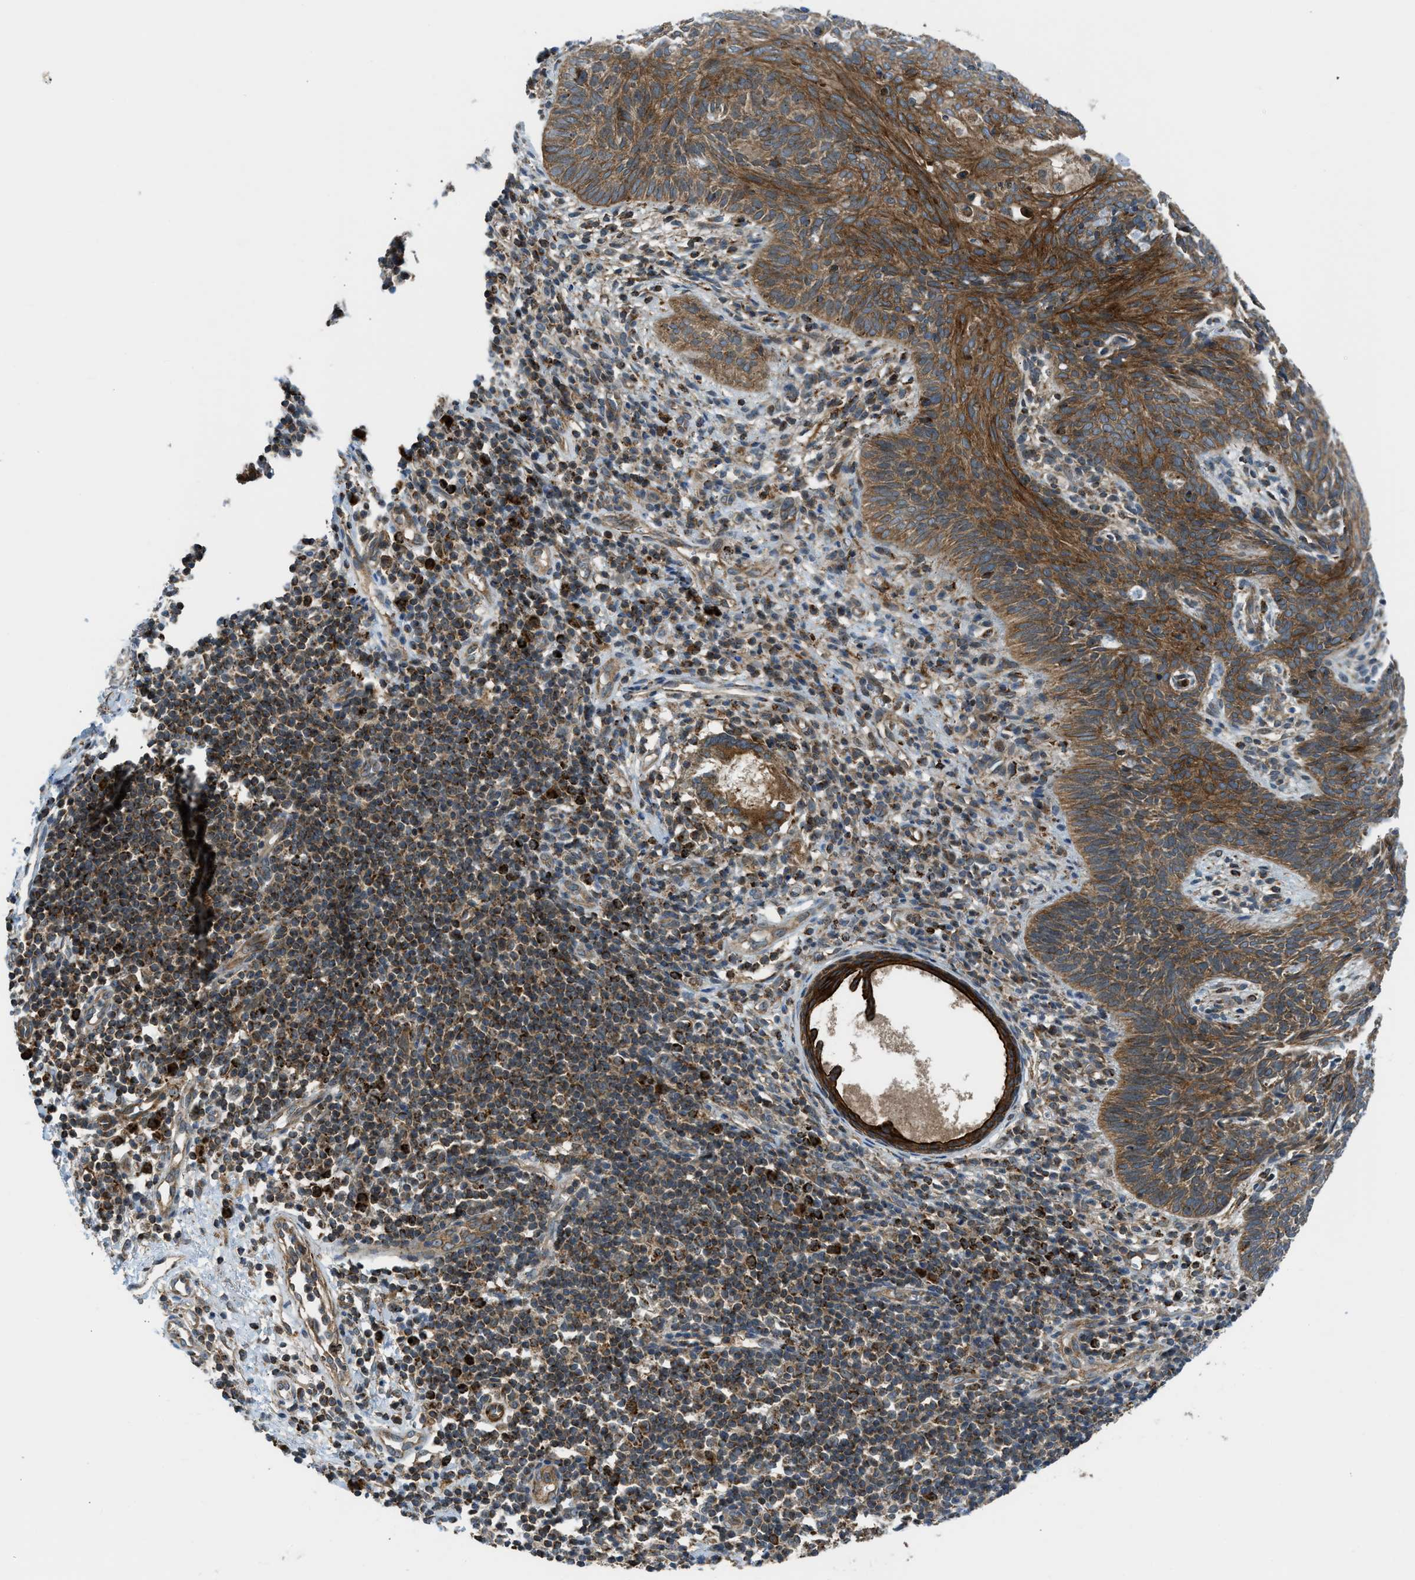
{"staining": {"intensity": "strong", "quantity": ">75%", "location": "cytoplasmic/membranous"}, "tissue": "skin cancer", "cell_type": "Tumor cells", "image_type": "cancer", "snomed": [{"axis": "morphology", "description": "Basal cell carcinoma"}, {"axis": "topography", "description": "Skin"}], "caption": "About >75% of tumor cells in skin cancer (basal cell carcinoma) demonstrate strong cytoplasmic/membranous protein positivity as visualized by brown immunohistochemical staining.", "gene": "SESN2", "patient": {"sex": "male", "age": 60}}